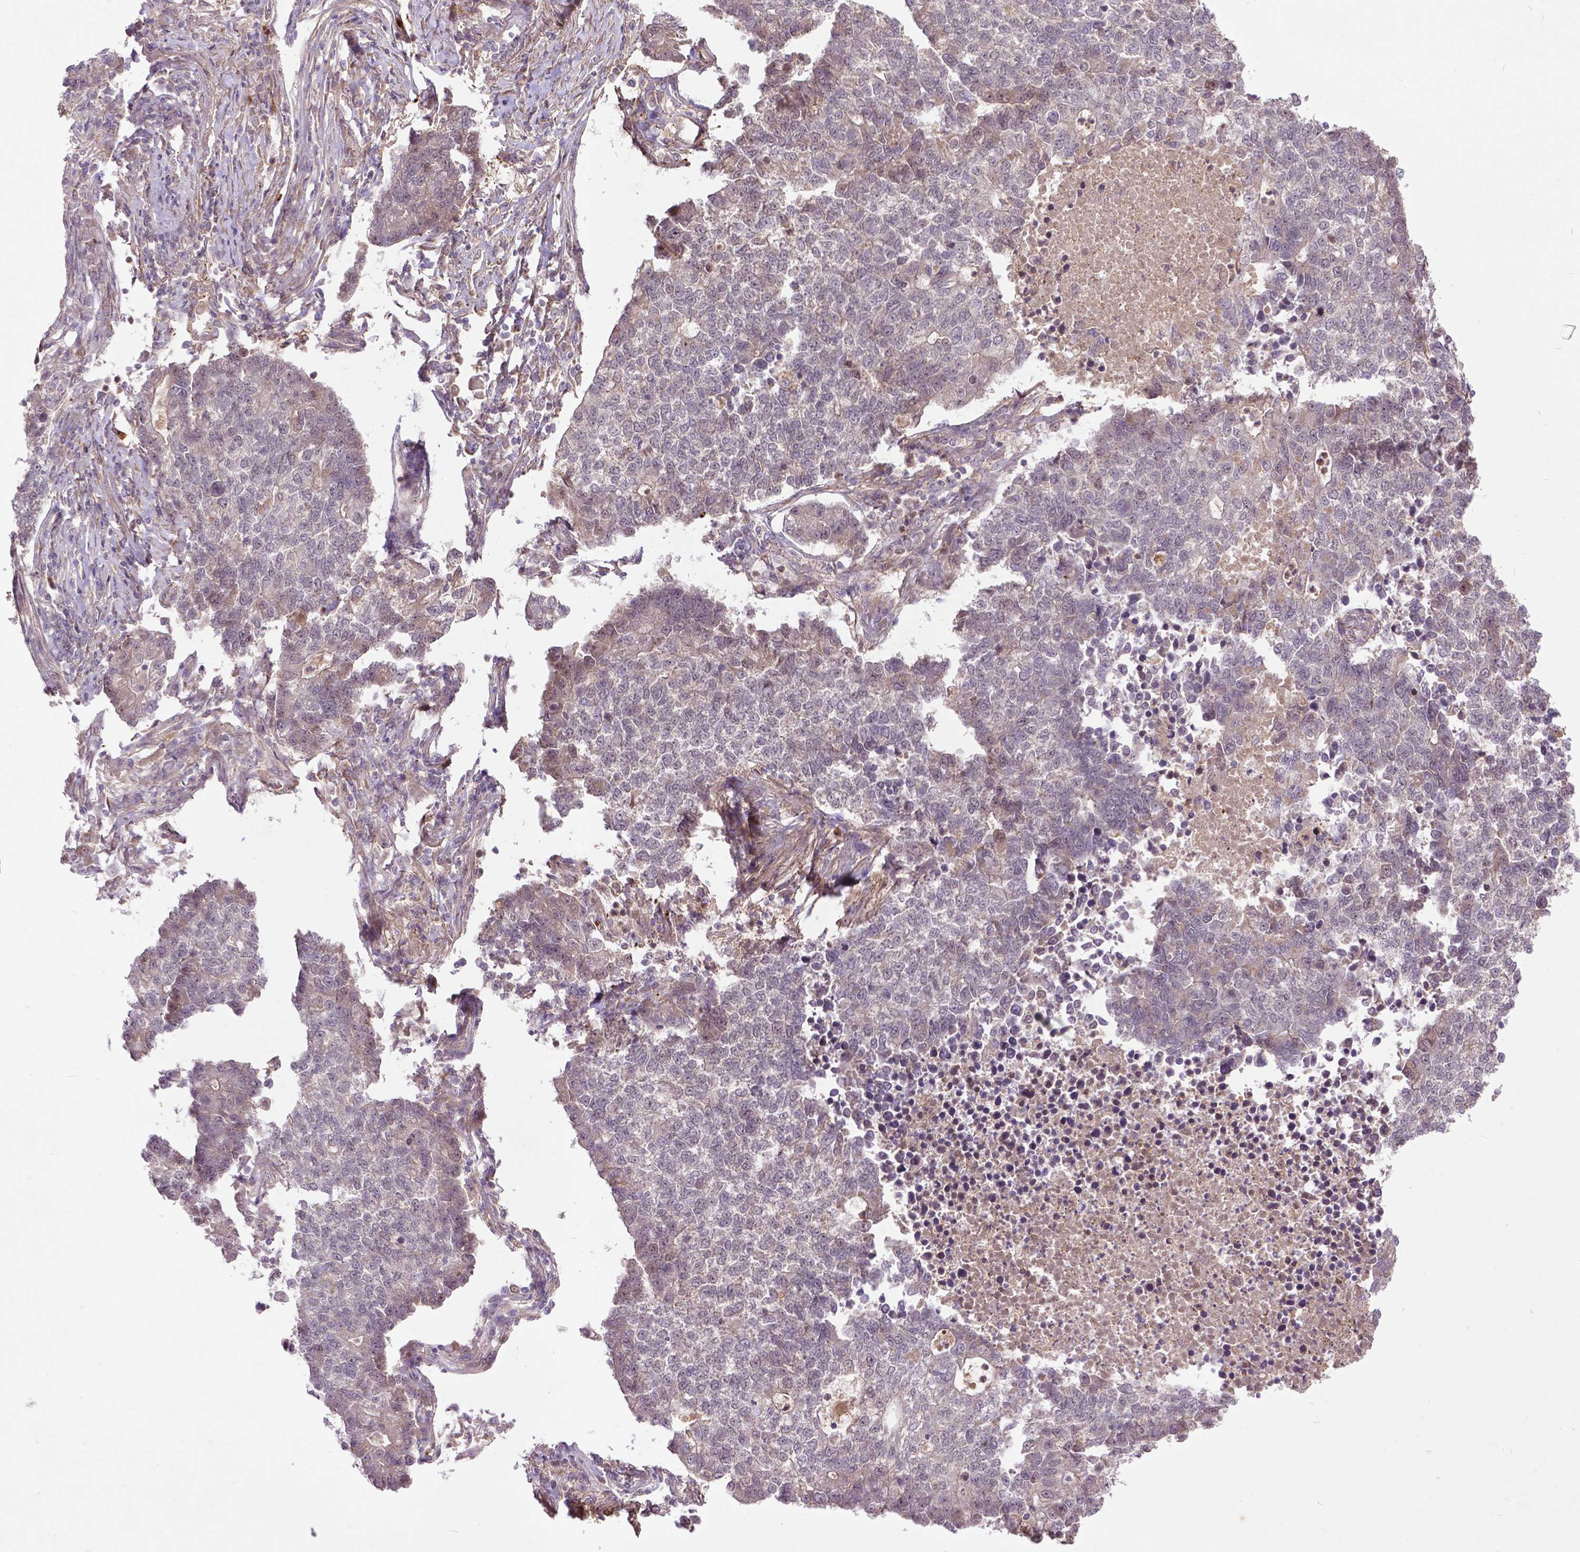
{"staining": {"intensity": "weak", "quantity": "<25%", "location": "cytoplasmic/membranous"}, "tissue": "lung cancer", "cell_type": "Tumor cells", "image_type": "cancer", "snomed": [{"axis": "morphology", "description": "Adenocarcinoma, NOS"}, {"axis": "topography", "description": "Lung"}], "caption": "Immunohistochemistry (IHC) photomicrograph of neoplastic tissue: lung adenocarcinoma stained with DAB displays no significant protein expression in tumor cells.", "gene": "PARP3", "patient": {"sex": "male", "age": 57}}